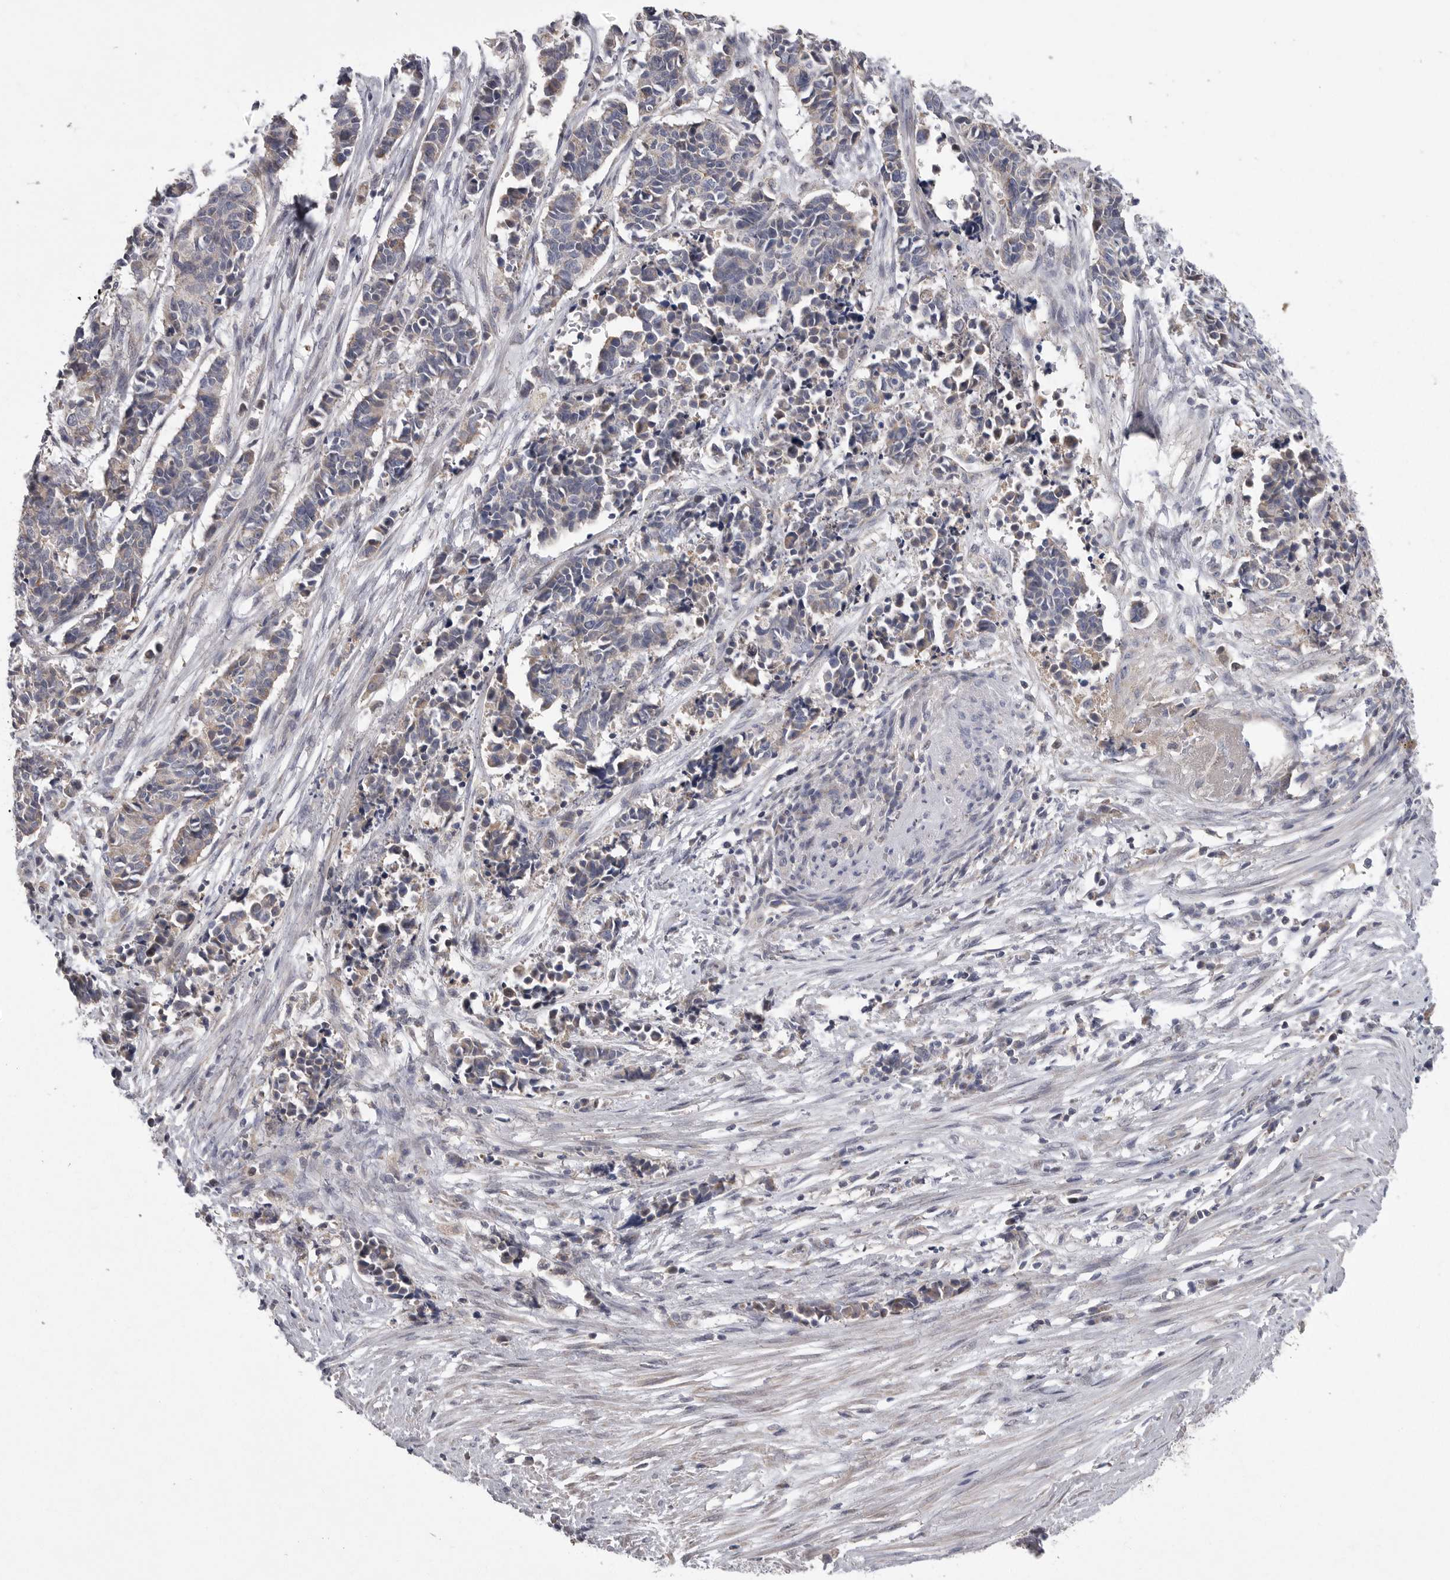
{"staining": {"intensity": "negative", "quantity": "none", "location": "none"}, "tissue": "cervical cancer", "cell_type": "Tumor cells", "image_type": "cancer", "snomed": [{"axis": "morphology", "description": "Normal tissue, NOS"}, {"axis": "morphology", "description": "Squamous cell carcinoma, NOS"}, {"axis": "topography", "description": "Cervix"}], "caption": "Protein analysis of cervical cancer (squamous cell carcinoma) exhibits no significant staining in tumor cells.", "gene": "CRP", "patient": {"sex": "female", "age": 35}}